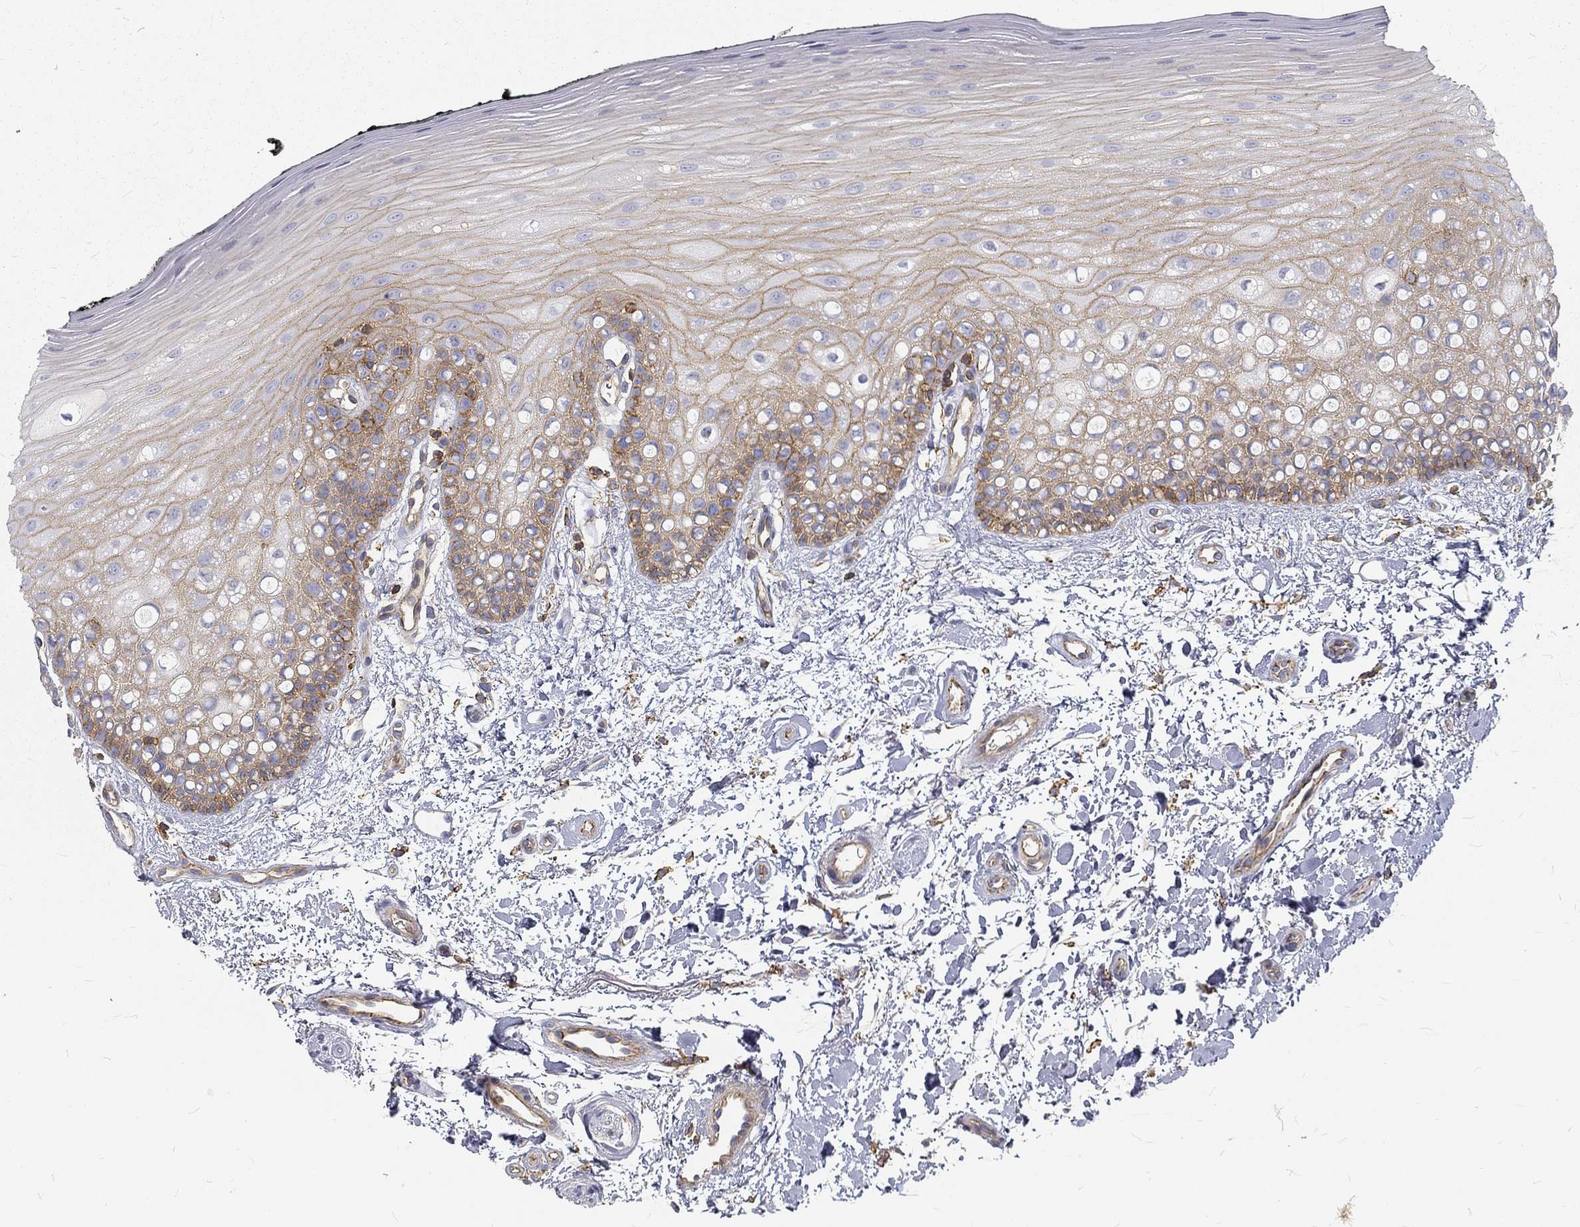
{"staining": {"intensity": "moderate", "quantity": ">75%", "location": "cytoplasmic/membranous"}, "tissue": "oral mucosa", "cell_type": "Squamous epithelial cells", "image_type": "normal", "snomed": [{"axis": "morphology", "description": "Normal tissue, NOS"}, {"axis": "topography", "description": "Oral tissue"}], "caption": "A medium amount of moderate cytoplasmic/membranous expression is present in about >75% of squamous epithelial cells in normal oral mucosa.", "gene": "MTMR11", "patient": {"sex": "female", "age": 78}}